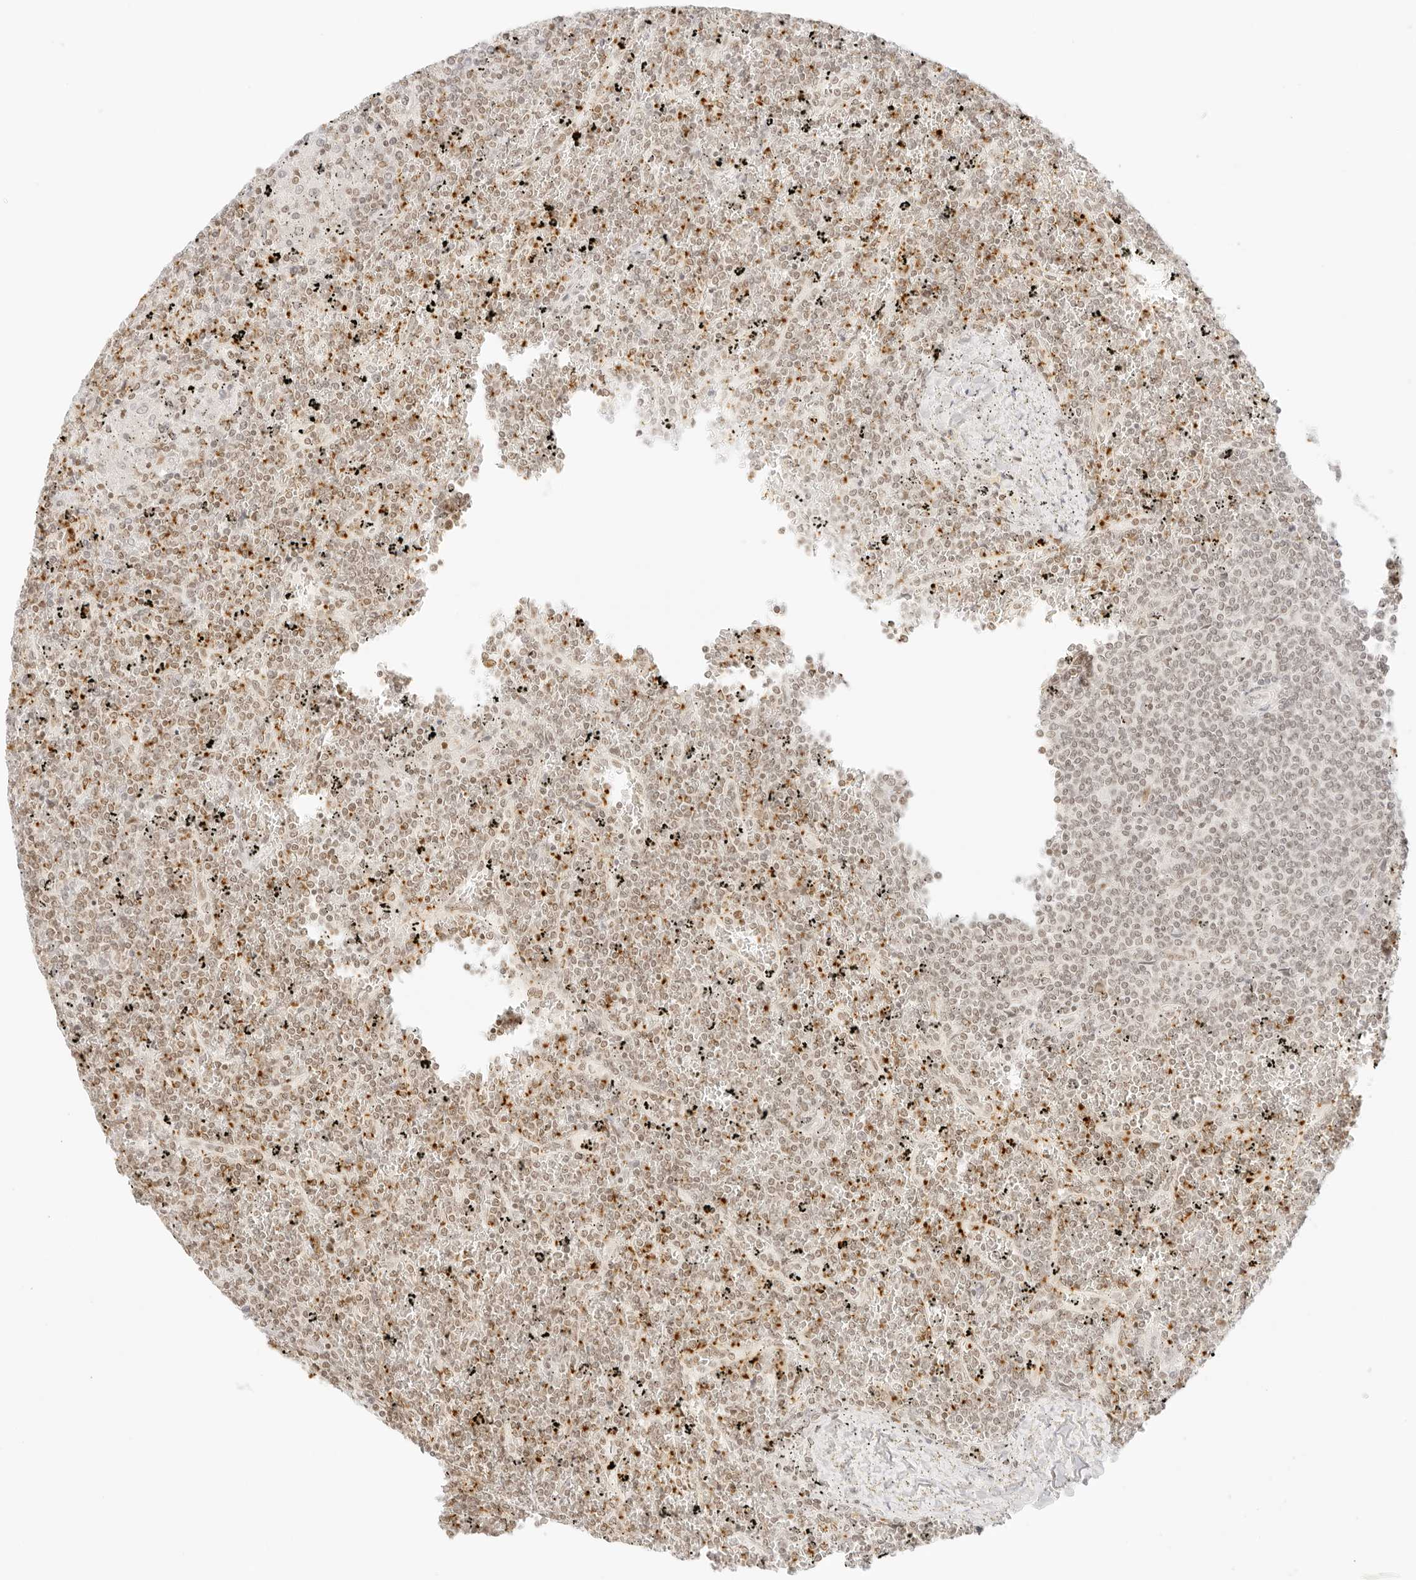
{"staining": {"intensity": "weak", "quantity": "25%-75%", "location": "nuclear"}, "tissue": "lymphoma", "cell_type": "Tumor cells", "image_type": "cancer", "snomed": [{"axis": "morphology", "description": "Malignant lymphoma, non-Hodgkin's type, Low grade"}, {"axis": "topography", "description": "Spleen"}], "caption": "IHC of human malignant lymphoma, non-Hodgkin's type (low-grade) demonstrates low levels of weak nuclear staining in approximately 25%-75% of tumor cells. (IHC, brightfield microscopy, high magnification).", "gene": "GNAS", "patient": {"sex": "female", "age": 19}}